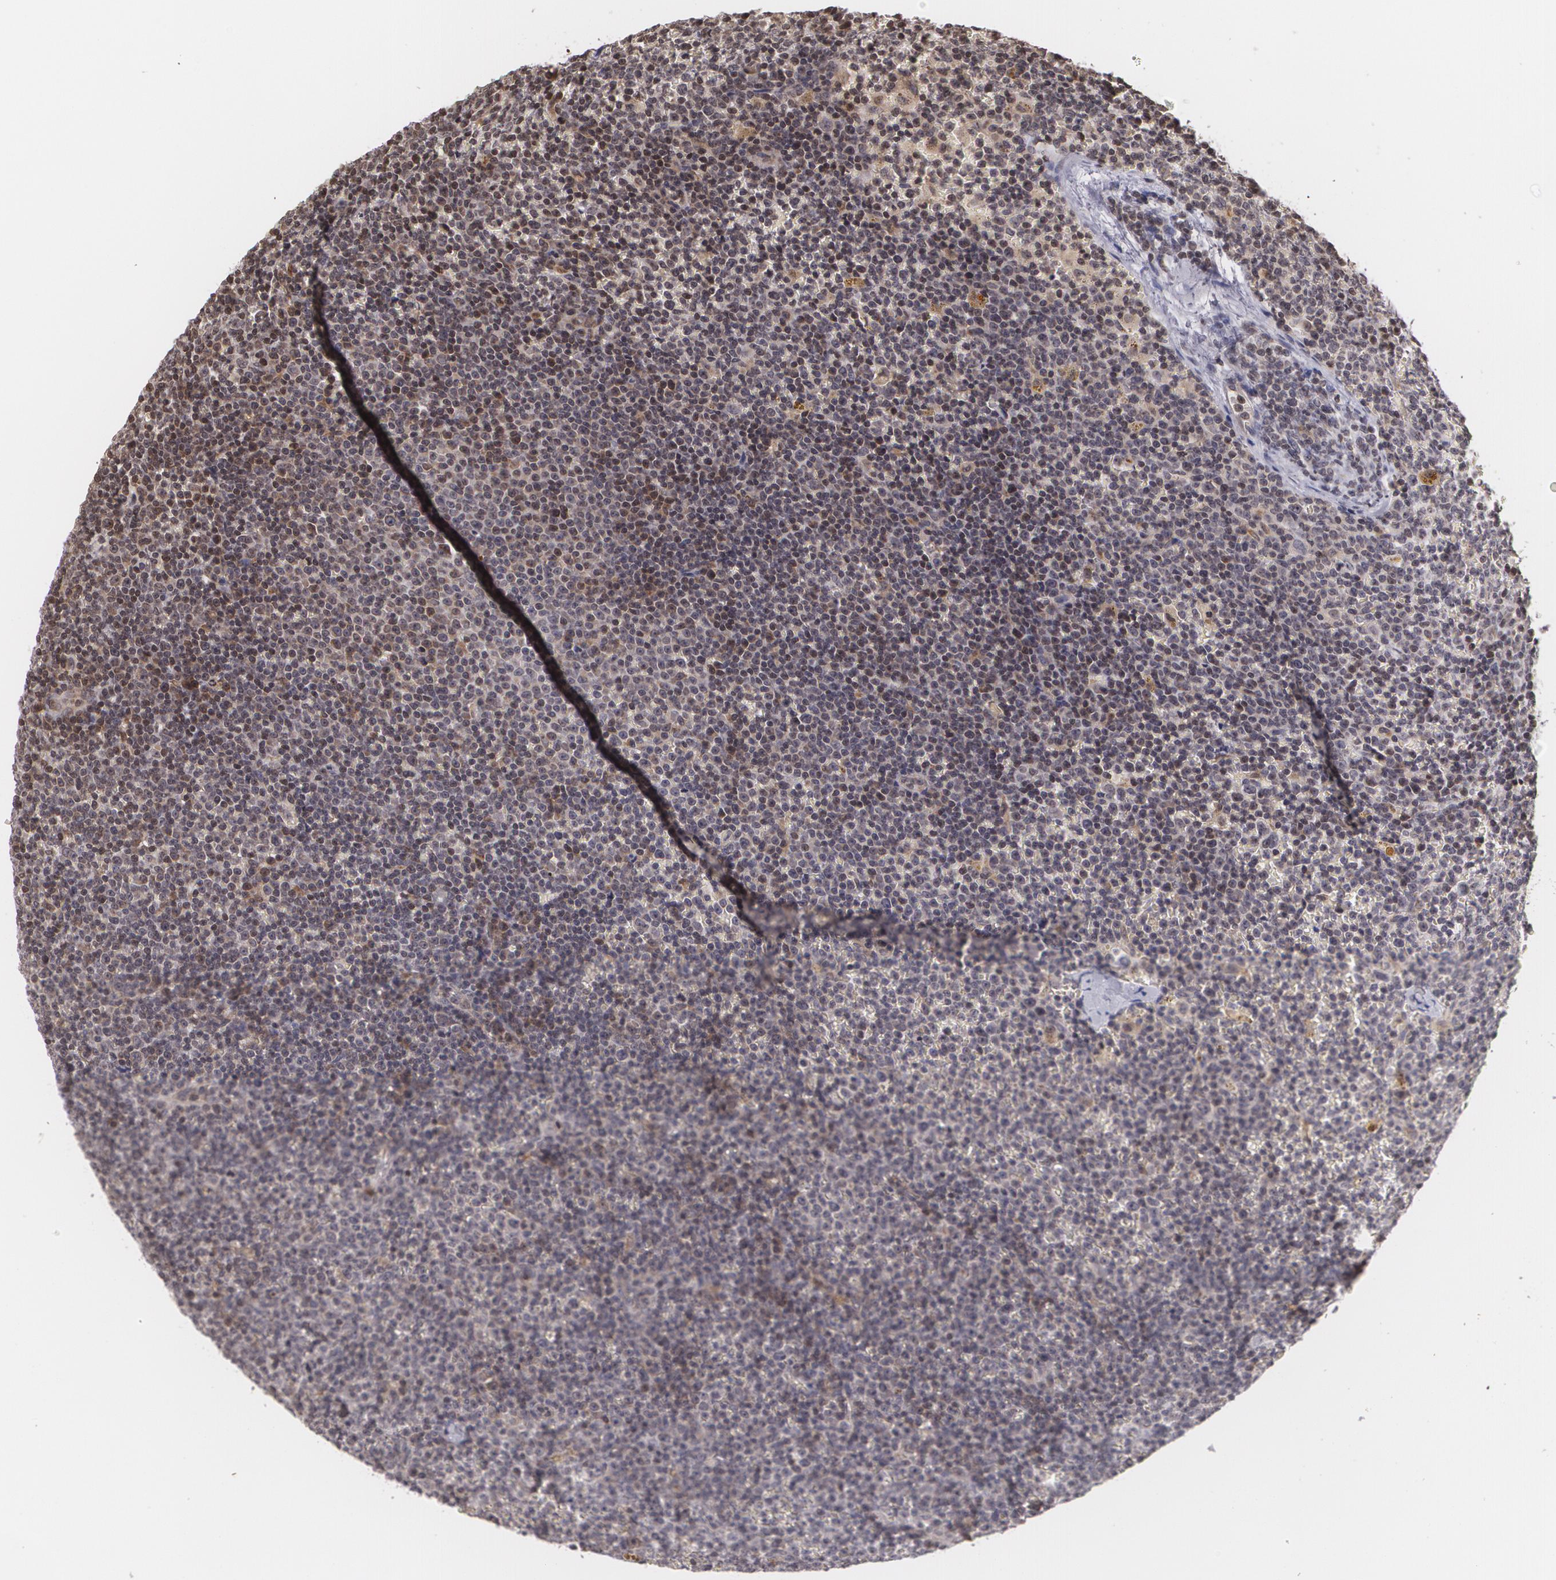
{"staining": {"intensity": "weak", "quantity": ">75%", "location": "nuclear"}, "tissue": "lymphoma", "cell_type": "Tumor cells", "image_type": "cancer", "snomed": [{"axis": "morphology", "description": "Malignant lymphoma, non-Hodgkin's type, Low grade"}, {"axis": "topography", "description": "Lymph node"}], "caption": "This is a histology image of immunohistochemistry (IHC) staining of lymphoma, which shows weak expression in the nuclear of tumor cells.", "gene": "VAV3", "patient": {"sex": "male", "age": 50}}